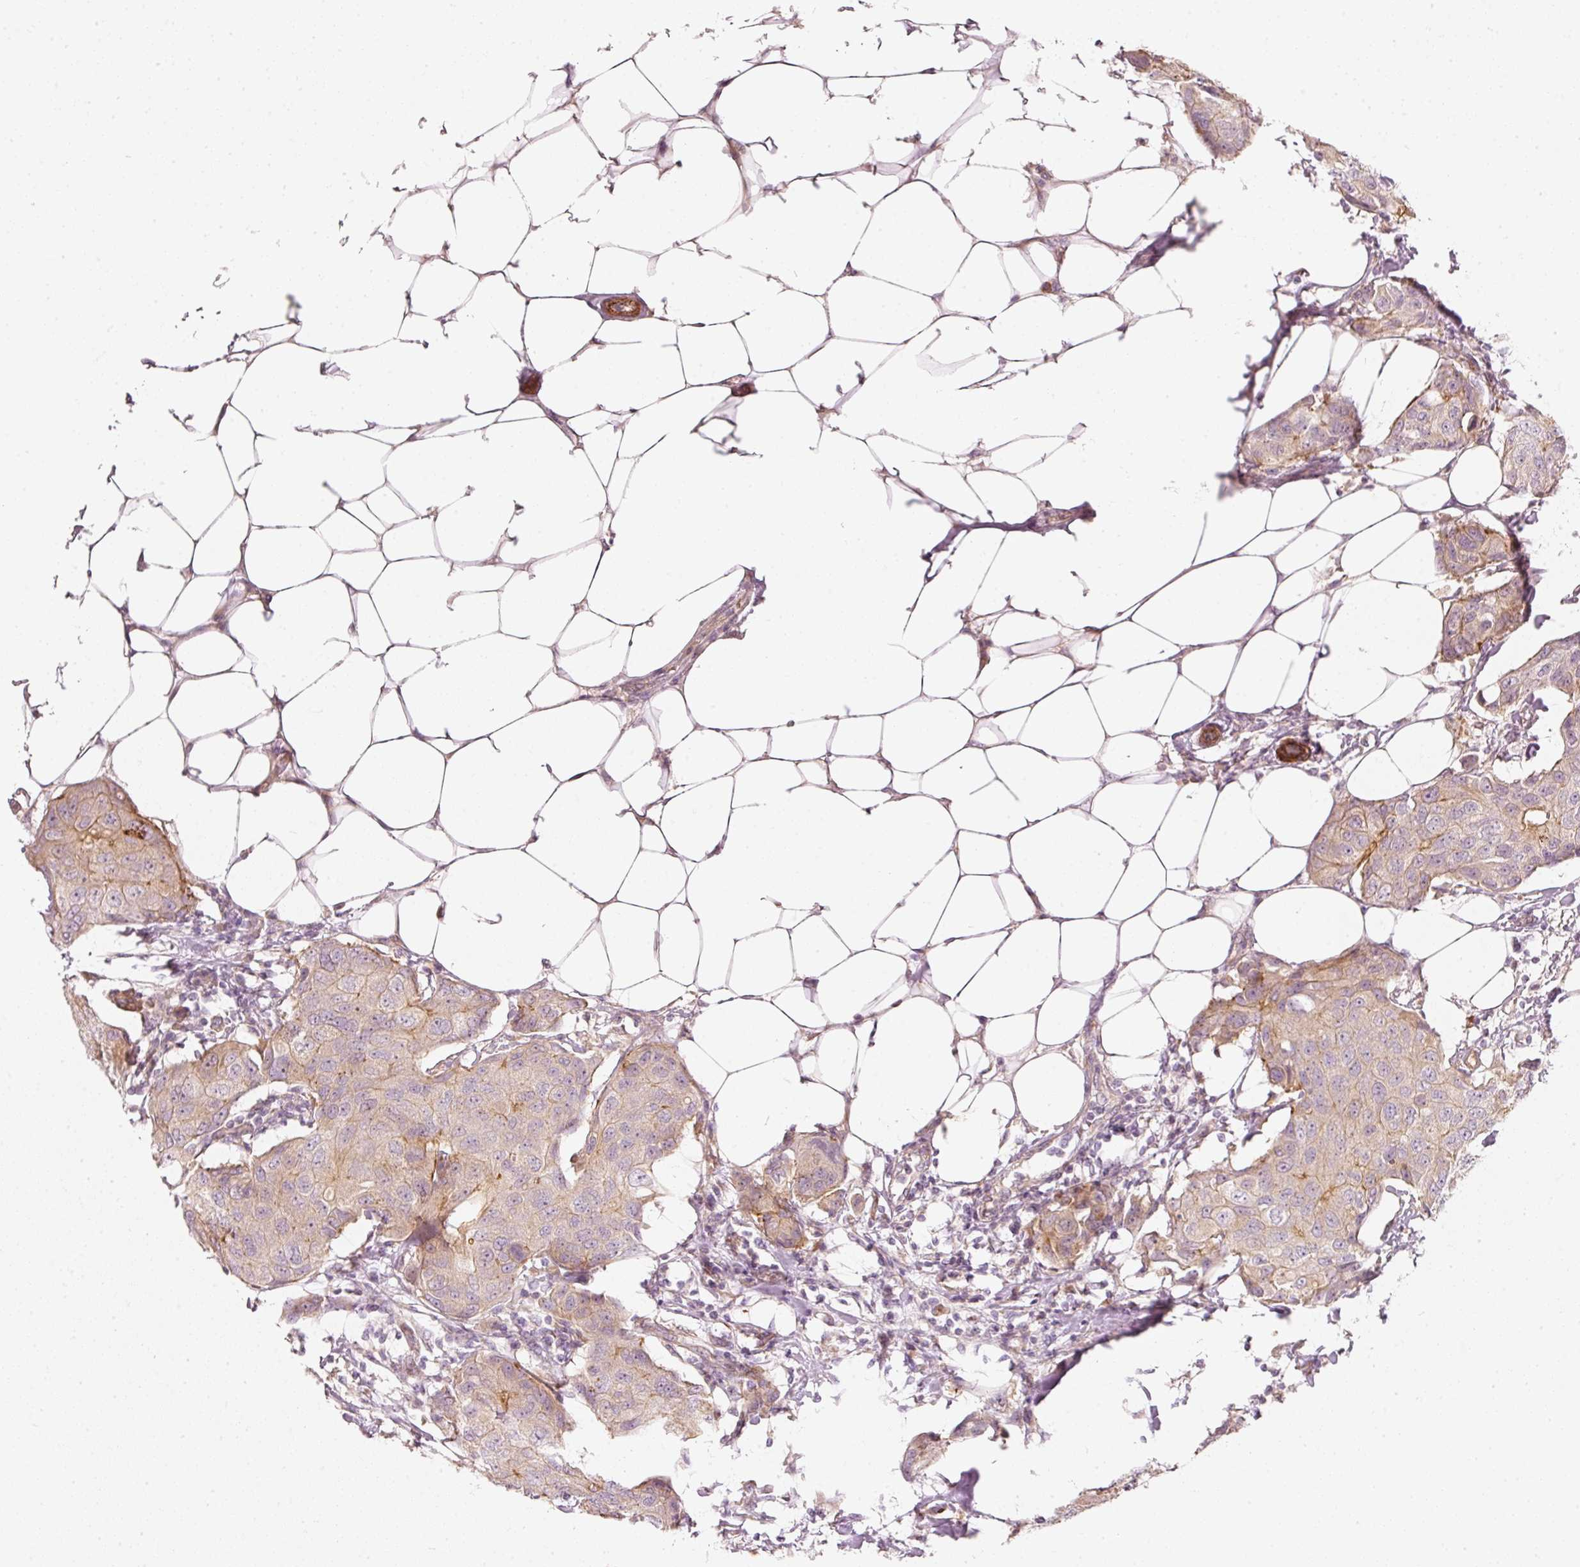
{"staining": {"intensity": "negative", "quantity": "none", "location": "none"}, "tissue": "breast cancer", "cell_type": "Tumor cells", "image_type": "cancer", "snomed": [{"axis": "morphology", "description": "Duct carcinoma"}, {"axis": "topography", "description": "Breast"}, {"axis": "topography", "description": "Lymph node"}], "caption": "The photomicrograph shows no significant expression in tumor cells of intraductal carcinoma (breast). The staining was performed using DAB to visualize the protein expression in brown, while the nuclei were stained in blue with hematoxylin (Magnification: 20x).", "gene": "KCNQ1", "patient": {"sex": "female", "age": 80}}